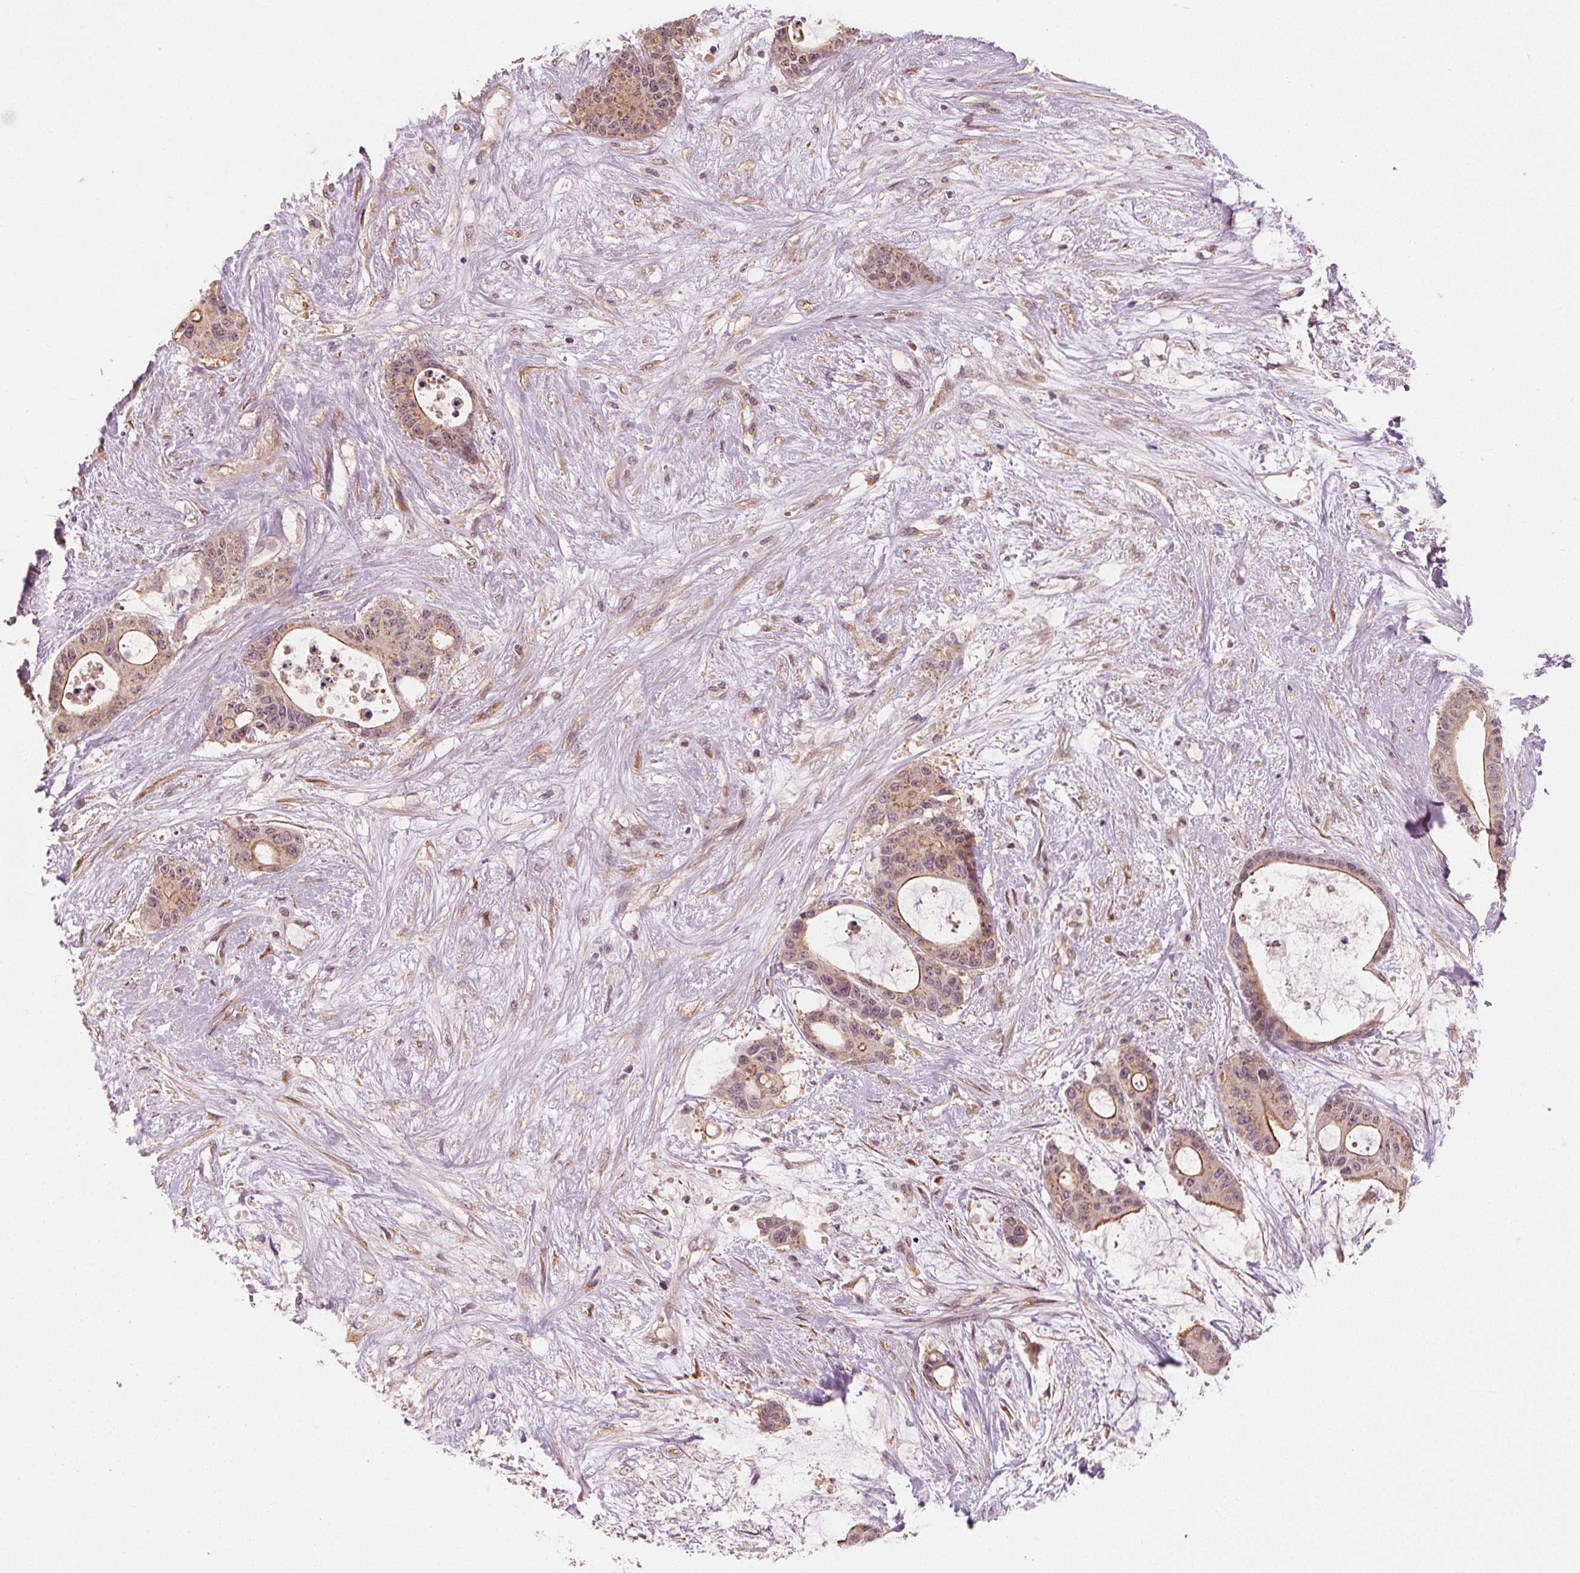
{"staining": {"intensity": "moderate", "quantity": "<25%", "location": "cytoplasmic/membranous"}, "tissue": "liver cancer", "cell_type": "Tumor cells", "image_type": "cancer", "snomed": [{"axis": "morphology", "description": "Normal tissue, NOS"}, {"axis": "morphology", "description": "Cholangiocarcinoma"}, {"axis": "topography", "description": "Liver"}, {"axis": "topography", "description": "Peripheral nerve tissue"}], "caption": "Brown immunohistochemical staining in cholangiocarcinoma (liver) shows moderate cytoplasmic/membranous positivity in approximately <25% of tumor cells.", "gene": "CLBA1", "patient": {"sex": "female", "age": 73}}